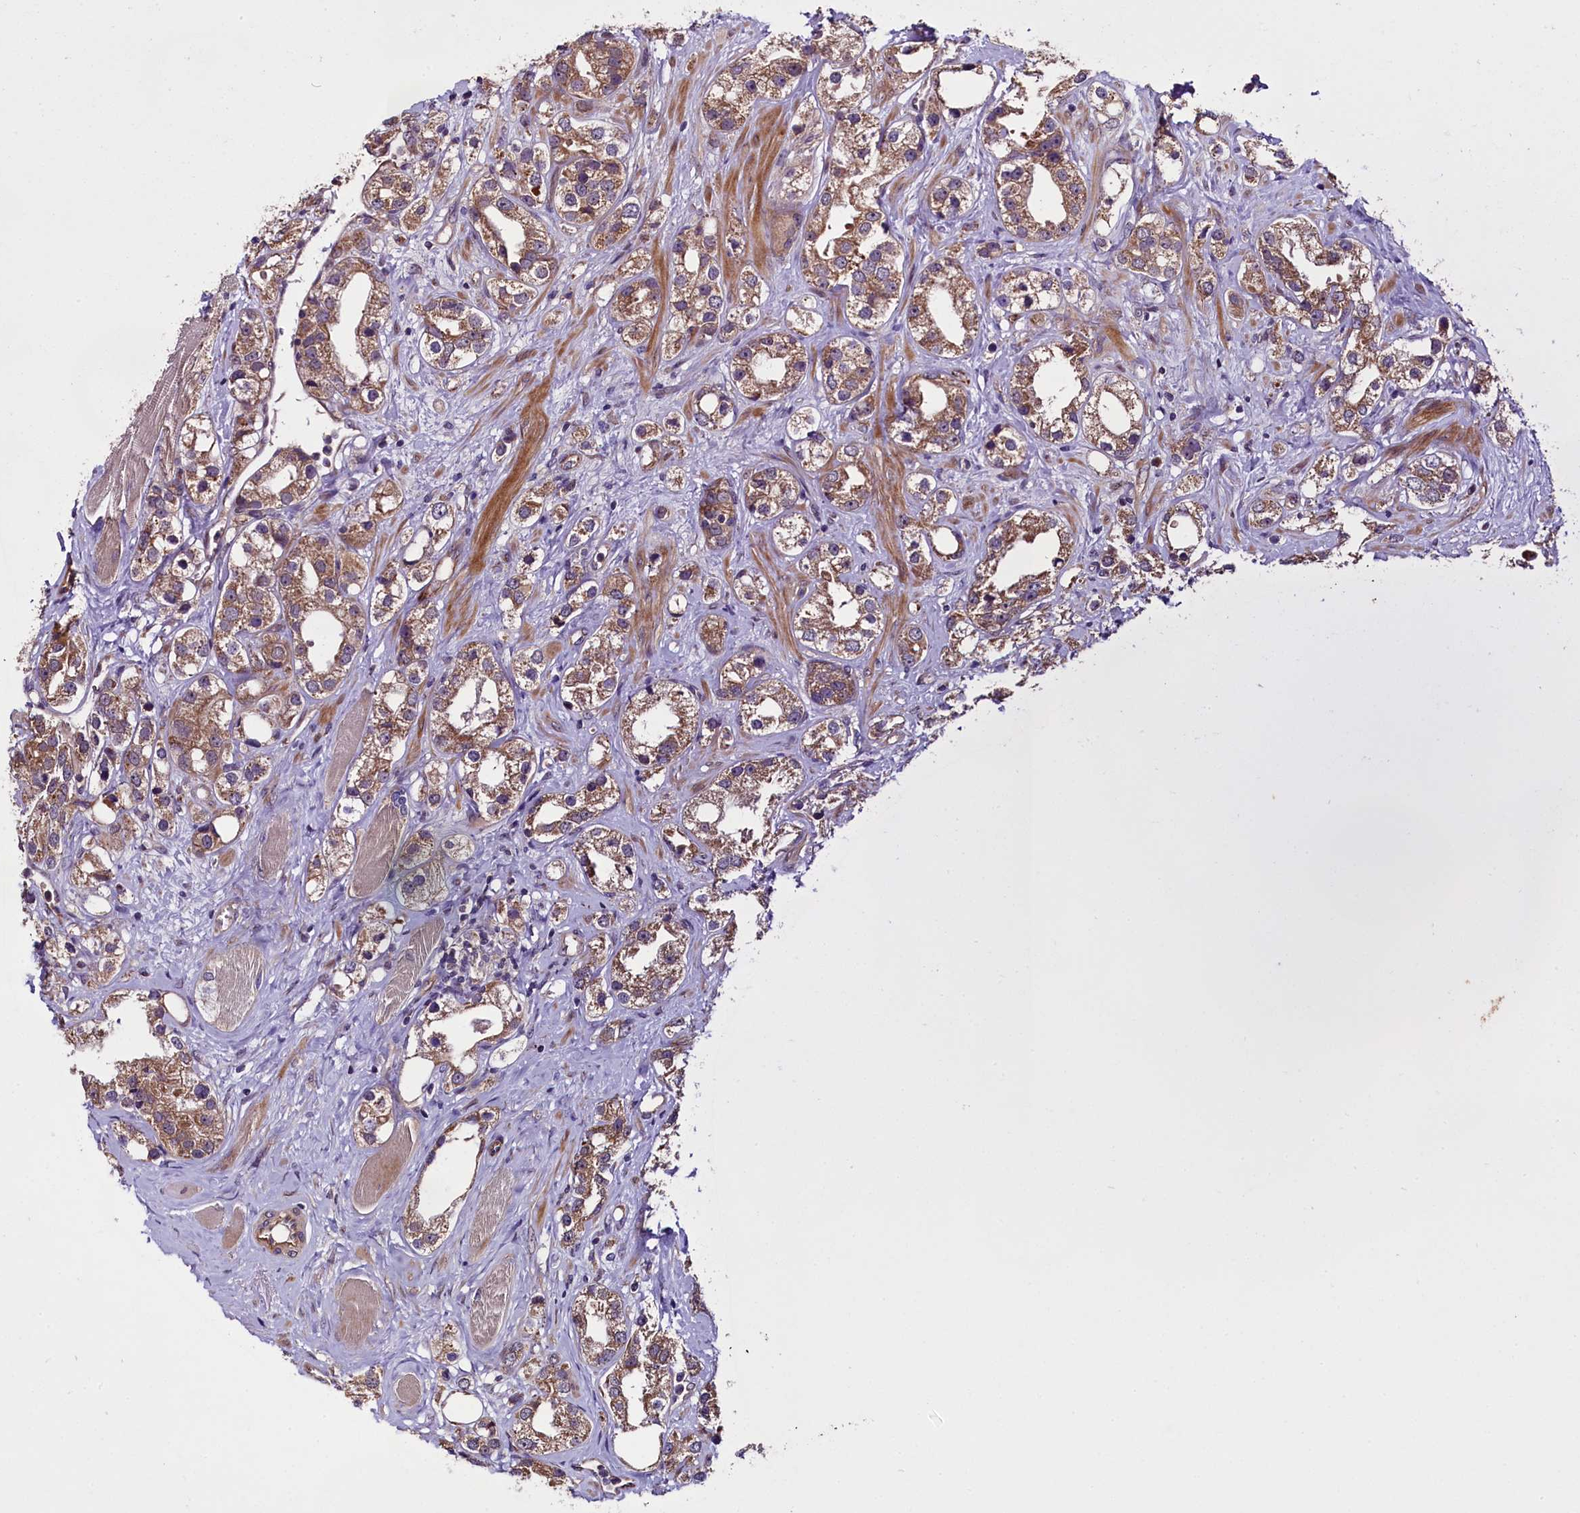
{"staining": {"intensity": "moderate", "quantity": ">75%", "location": "cytoplasmic/membranous"}, "tissue": "prostate cancer", "cell_type": "Tumor cells", "image_type": "cancer", "snomed": [{"axis": "morphology", "description": "Adenocarcinoma, NOS"}, {"axis": "topography", "description": "Prostate"}], "caption": "Prostate cancer (adenocarcinoma) was stained to show a protein in brown. There is medium levels of moderate cytoplasmic/membranous expression in approximately >75% of tumor cells.", "gene": "RPUSD2", "patient": {"sex": "male", "age": 79}}